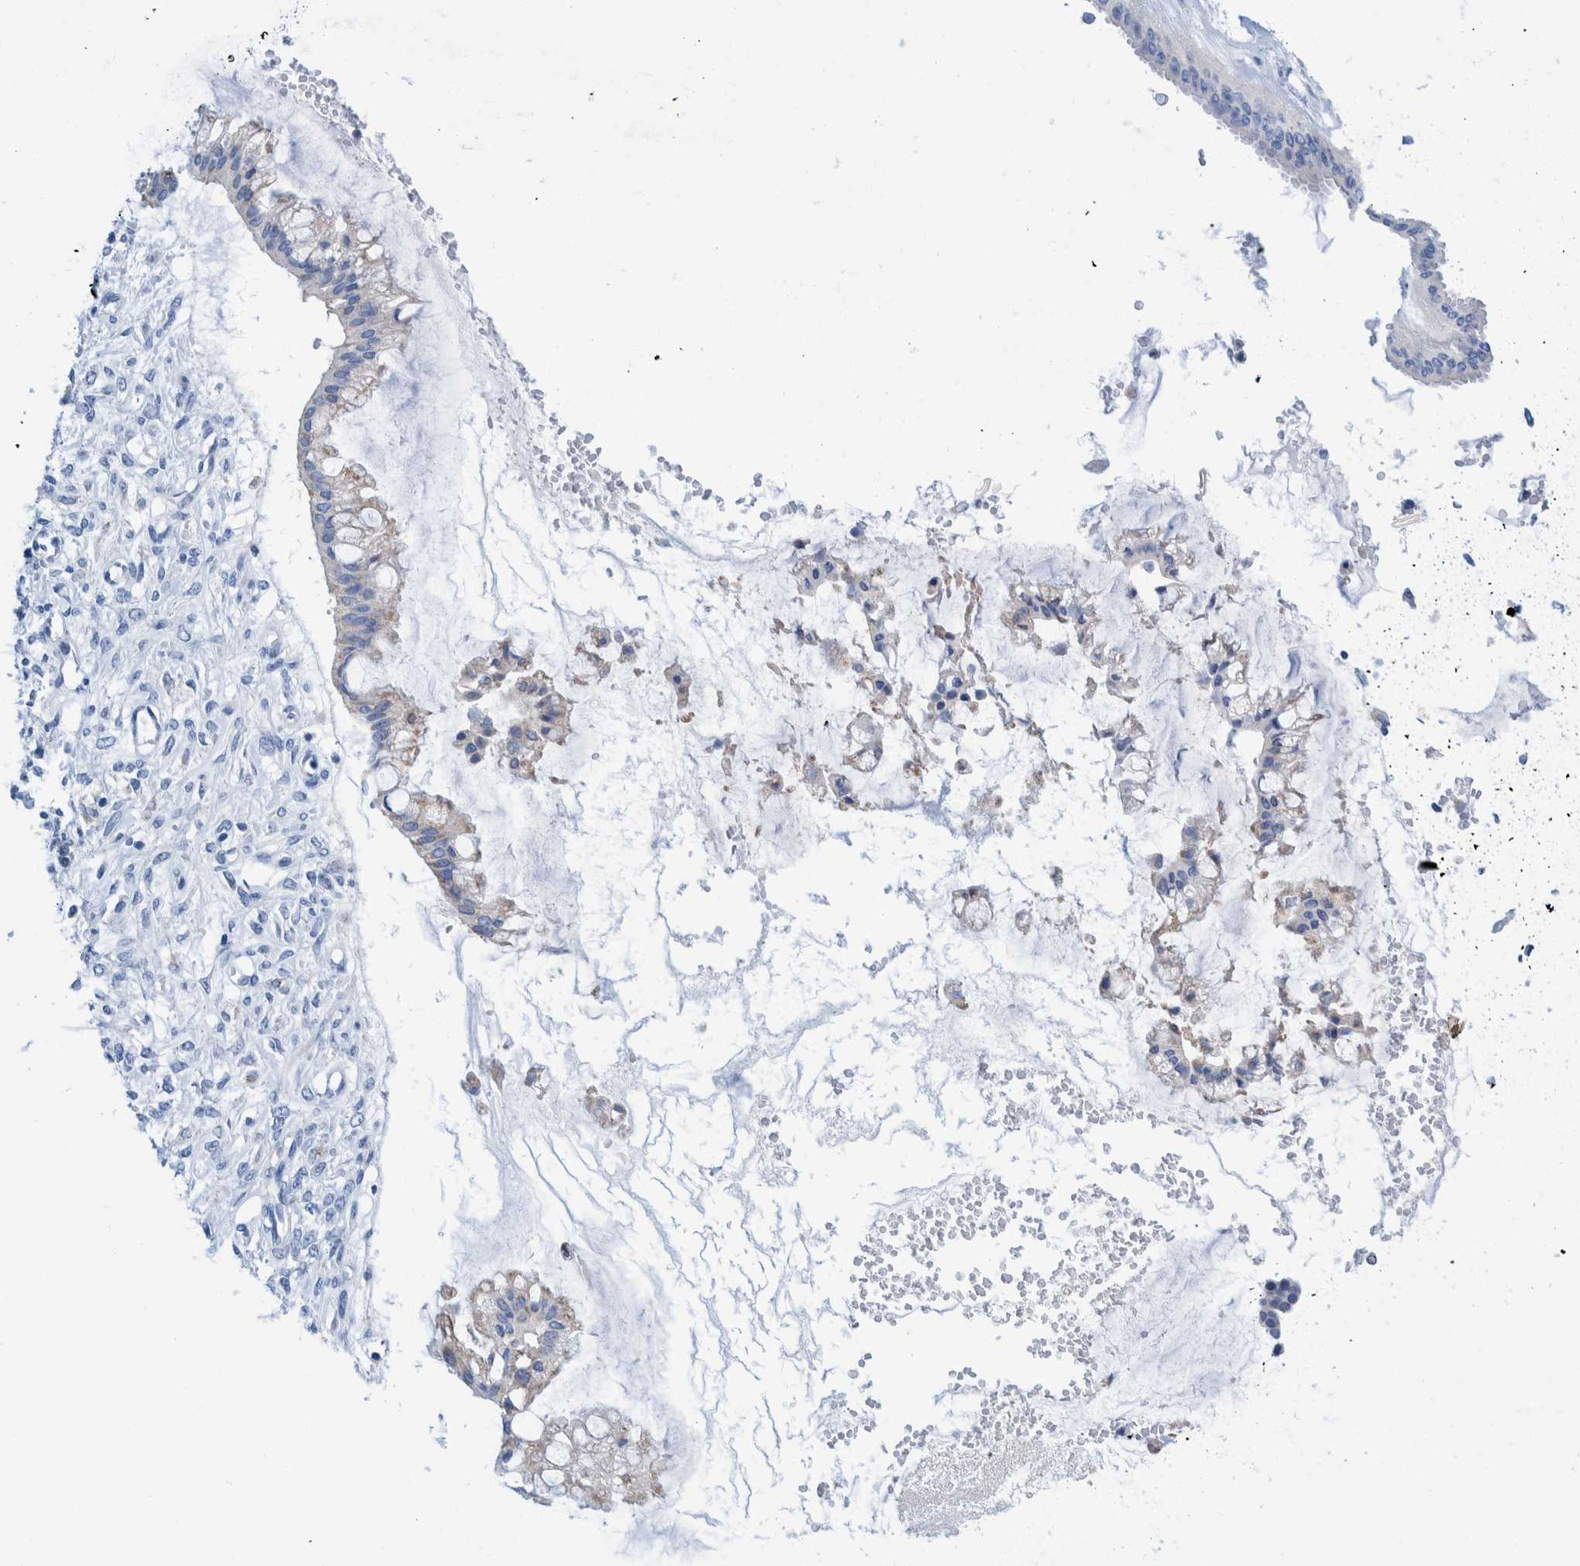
{"staining": {"intensity": "weak", "quantity": "<25%", "location": "cytoplasmic/membranous"}, "tissue": "ovarian cancer", "cell_type": "Tumor cells", "image_type": "cancer", "snomed": [{"axis": "morphology", "description": "Cystadenocarcinoma, mucinous, NOS"}, {"axis": "topography", "description": "Ovary"}], "caption": "Protein analysis of mucinous cystadenocarcinoma (ovarian) demonstrates no significant expression in tumor cells.", "gene": "KRT14", "patient": {"sex": "female", "age": 73}}